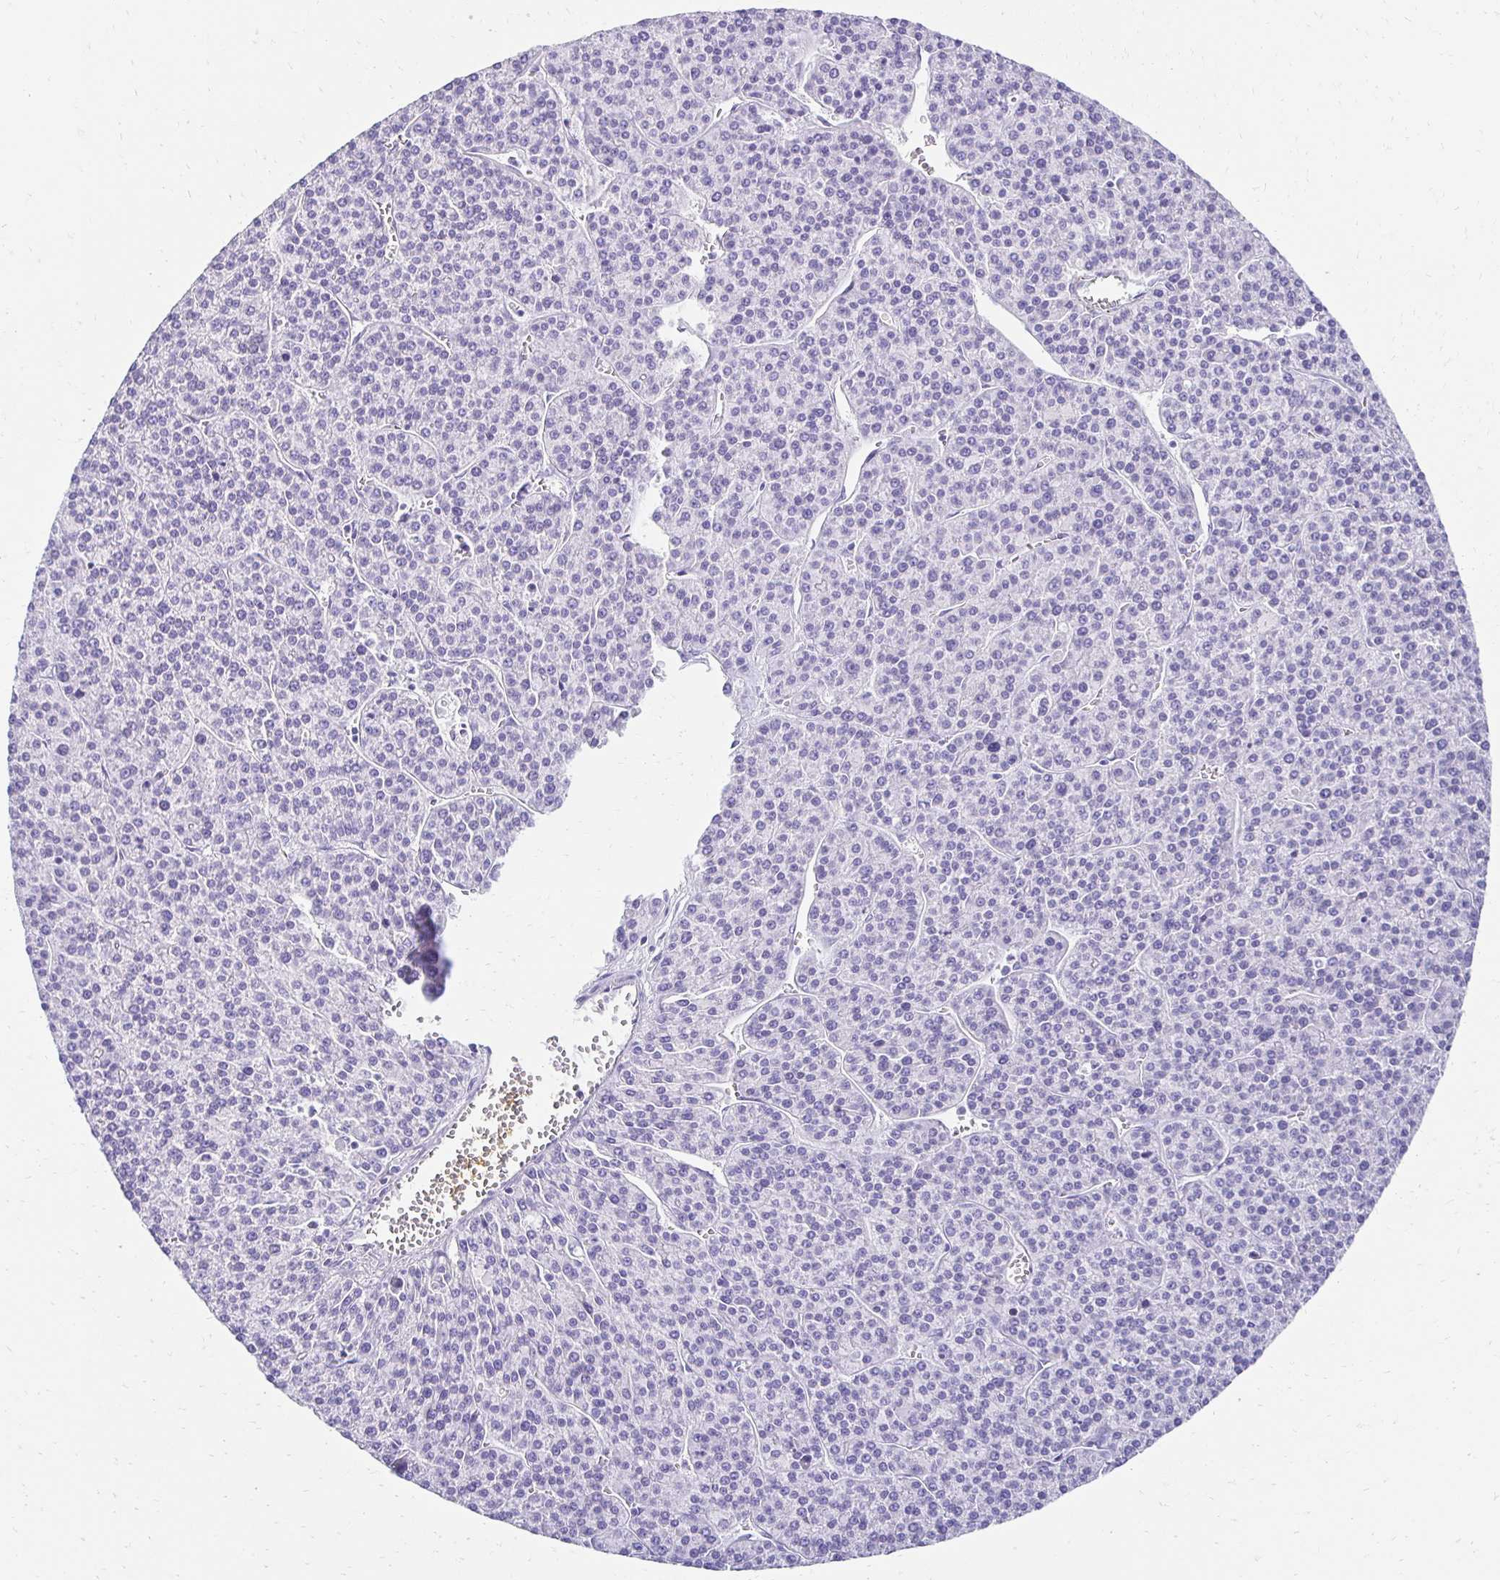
{"staining": {"intensity": "negative", "quantity": "none", "location": "none"}, "tissue": "liver cancer", "cell_type": "Tumor cells", "image_type": "cancer", "snomed": [{"axis": "morphology", "description": "Carcinoma, Hepatocellular, NOS"}, {"axis": "topography", "description": "Liver"}], "caption": "Micrograph shows no protein expression in tumor cells of liver cancer tissue.", "gene": "TMEM54", "patient": {"sex": "female", "age": 58}}